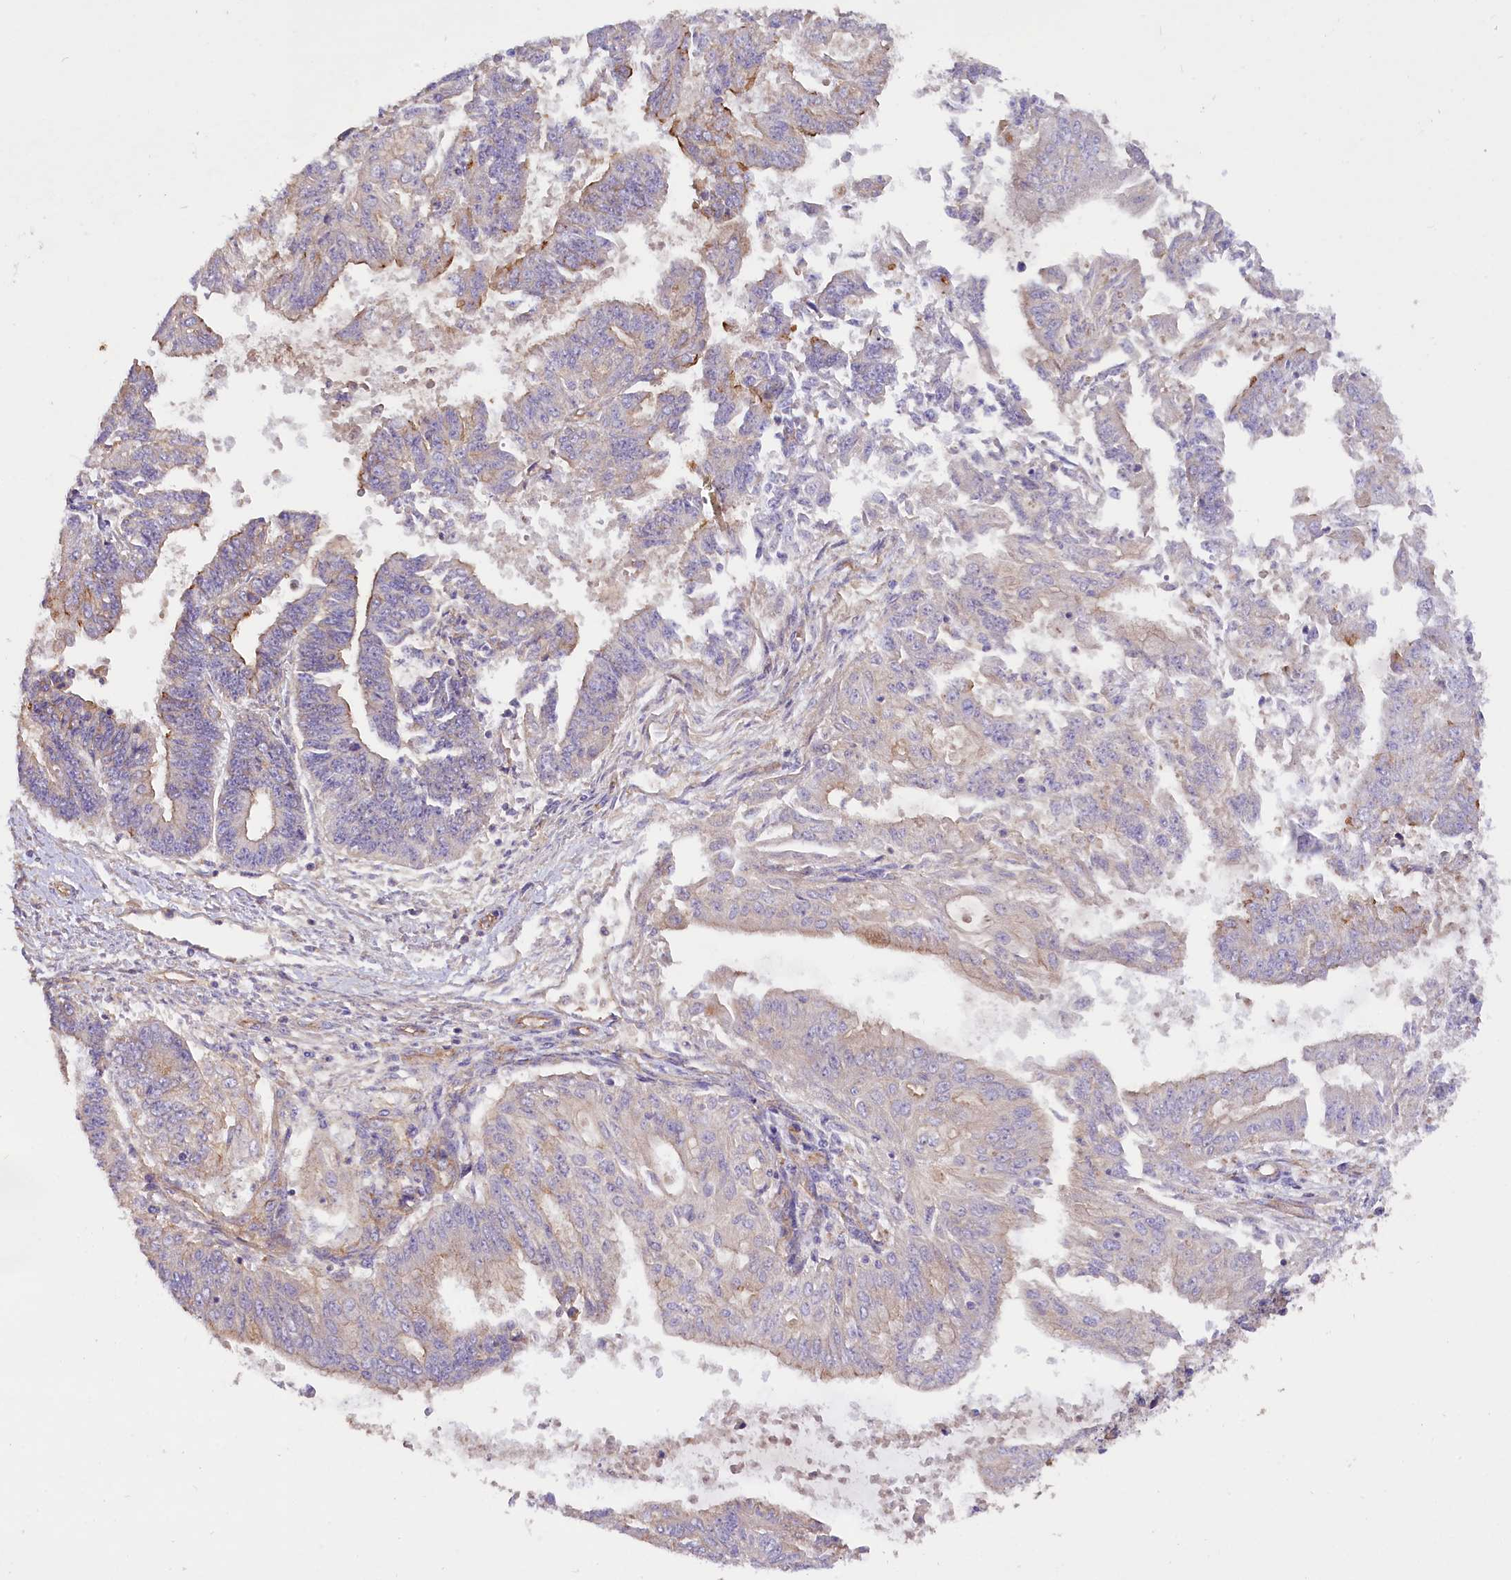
{"staining": {"intensity": "moderate", "quantity": "<25%", "location": "cytoplasmic/membranous"}, "tissue": "endometrial cancer", "cell_type": "Tumor cells", "image_type": "cancer", "snomed": [{"axis": "morphology", "description": "Adenocarcinoma, NOS"}, {"axis": "topography", "description": "Endometrium"}], "caption": "Immunohistochemical staining of endometrial adenocarcinoma reveals low levels of moderate cytoplasmic/membranous expression in about <25% of tumor cells.", "gene": "ERMARD", "patient": {"sex": "female", "age": 73}}